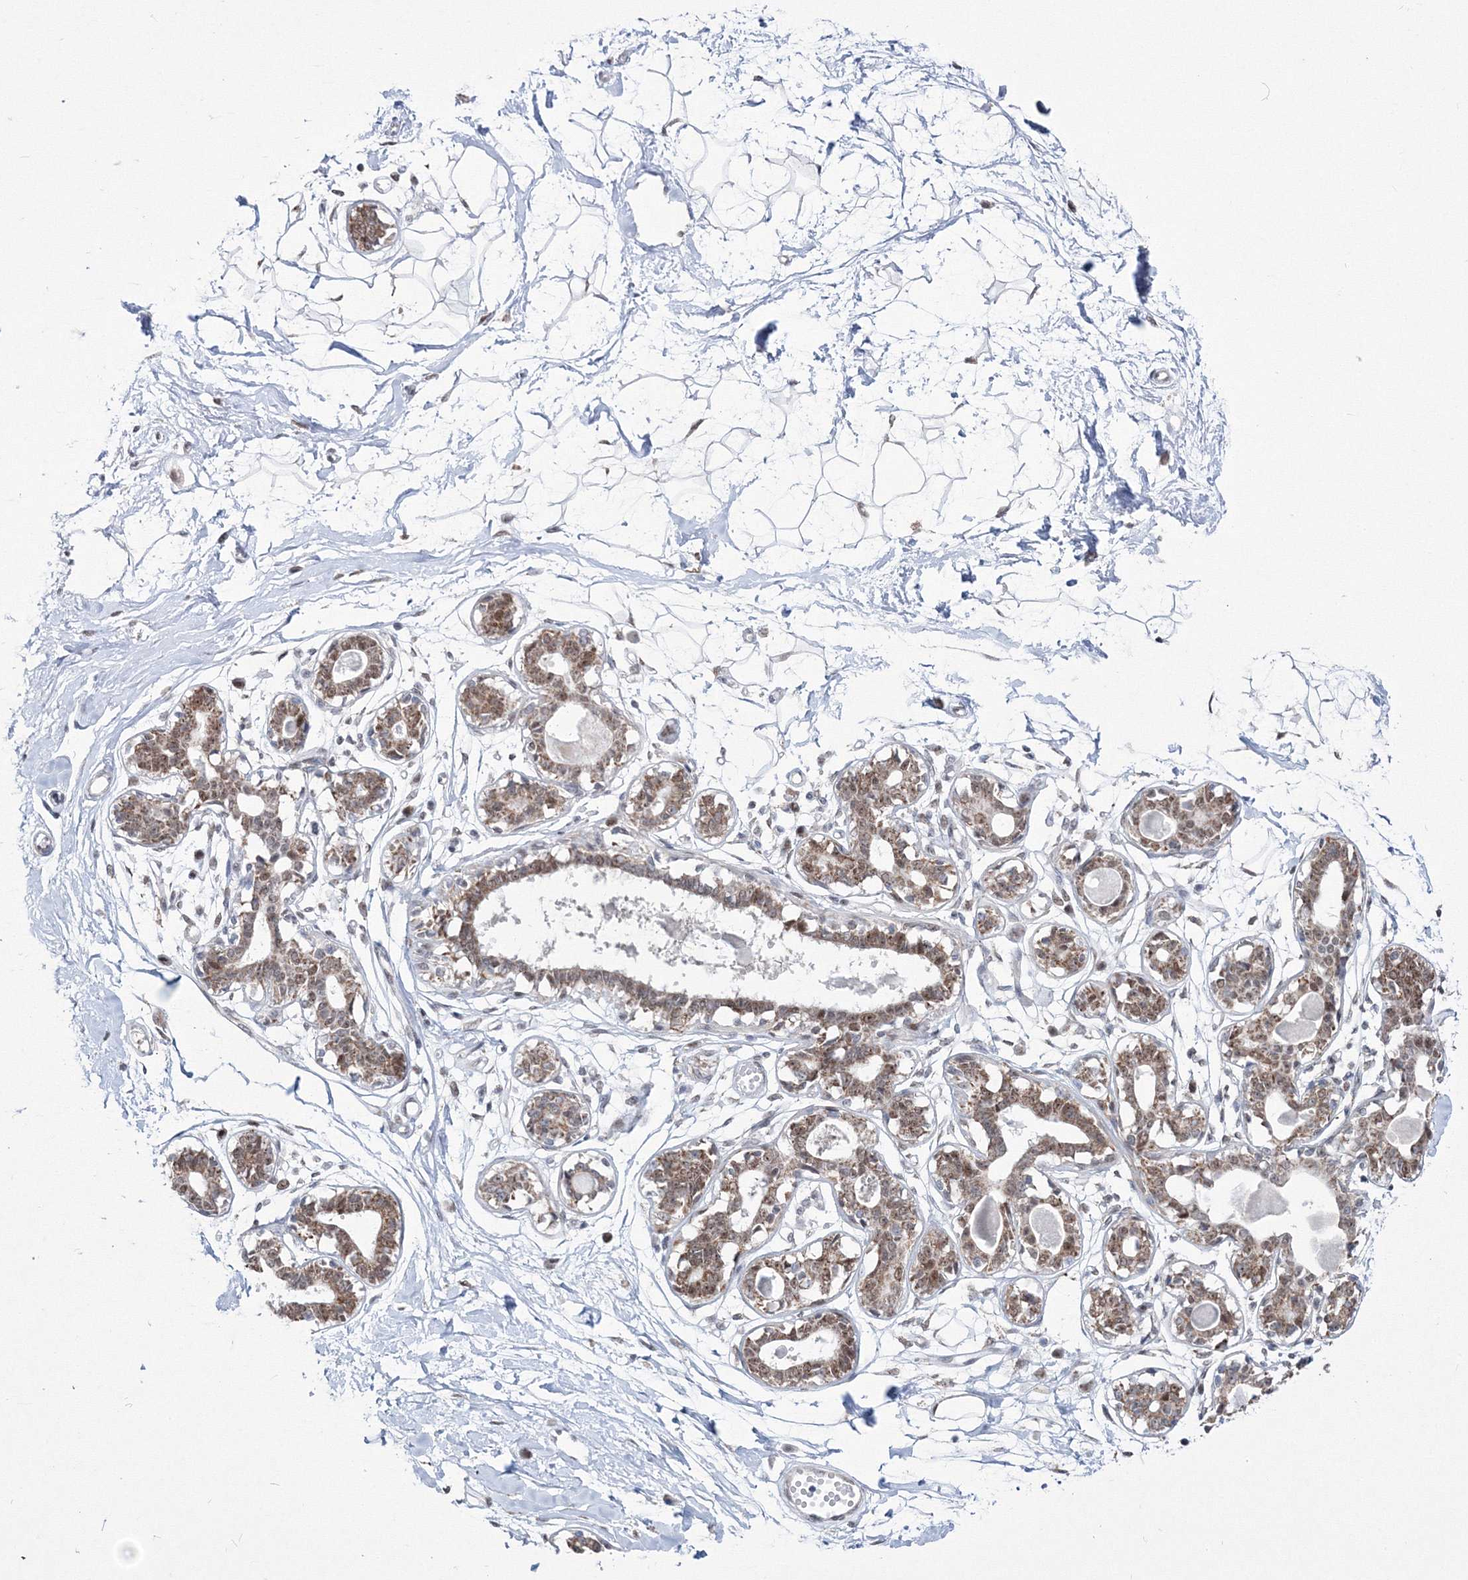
{"staining": {"intensity": "negative", "quantity": "none", "location": "none"}, "tissue": "breast", "cell_type": "Adipocytes", "image_type": "normal", "snomed": [{"axis": "morphology", "description": "Normal tissue, NOS"}, {"axis": "topography", "description": "Breast"}], "caption": "A histopathology image of breast stained for a protein reveals no brown staining in adipocytes. (Immunohistochemistry, brightfield microscopy, high magnification).", "gene": "GRSF1", "patient": {"sex": "female", "age": 45}}